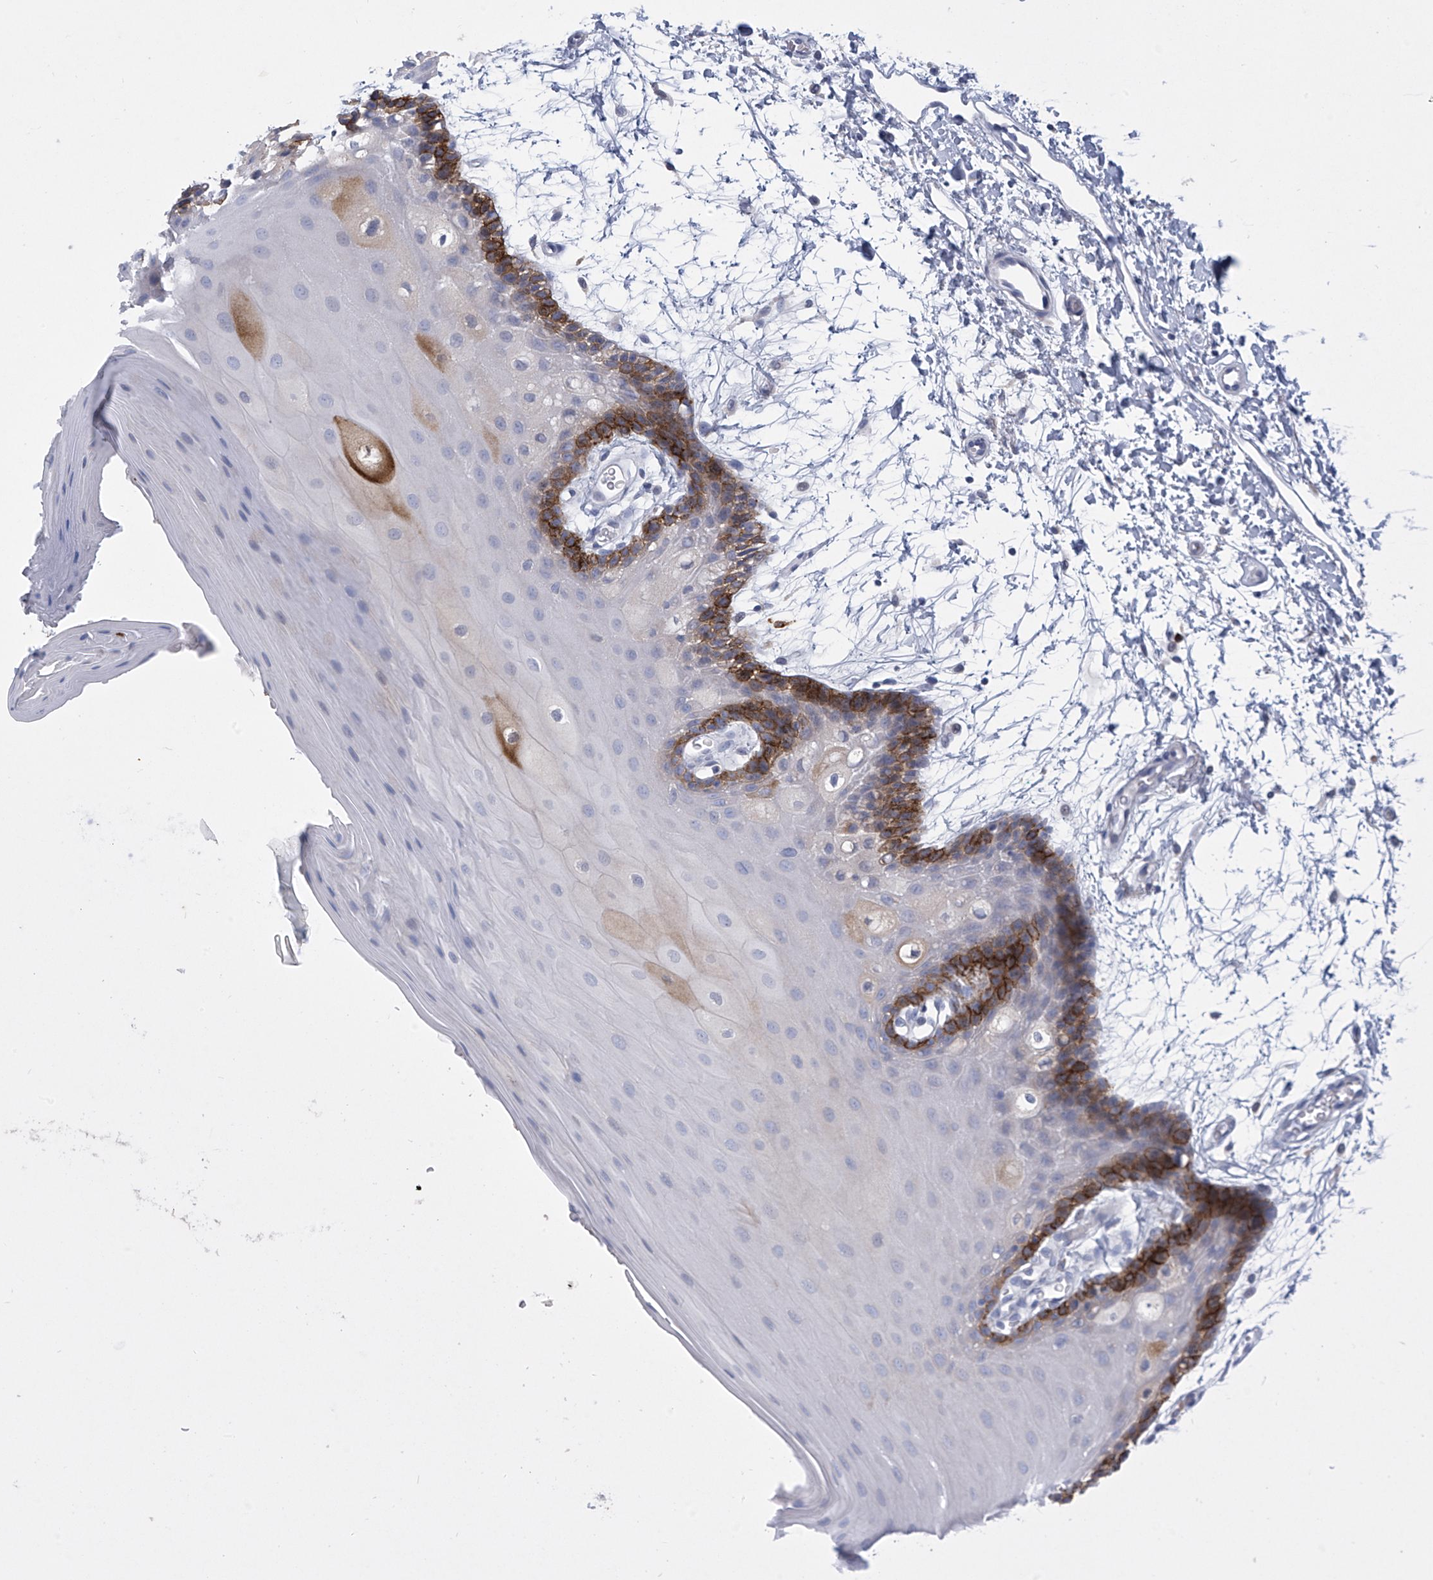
{"staining": {"intensity": "strong", "quantity": "25%-75%", "location": "cytoplasmic/membranous"}, "tissue": "oral mucosa", "cell_type": "Squamous epithelial cells", "image_type": "normal", "snomed": [{"axis": "morphology", "description": "Normal tissue, NOS"}, {"axis": "topography", "description": "Skeletal muscle"}, {"axis": "topography", "description": "Oral tissue"}, {"axis": "topography", "description": "Salivary gland"}, {"axis": "topography", "description": "Peripheral nerve tissue"}], "caption": "The micrograph exhibits immunohistochemical staining of unremarkable oral mucosa. There is strong cytoplasmic/membranous positivity is seen in approximately 25%-75% of squamous epithelial cells.", "gene": "SLCO4A1", "patient": {"sex": "male", "age": 54}}